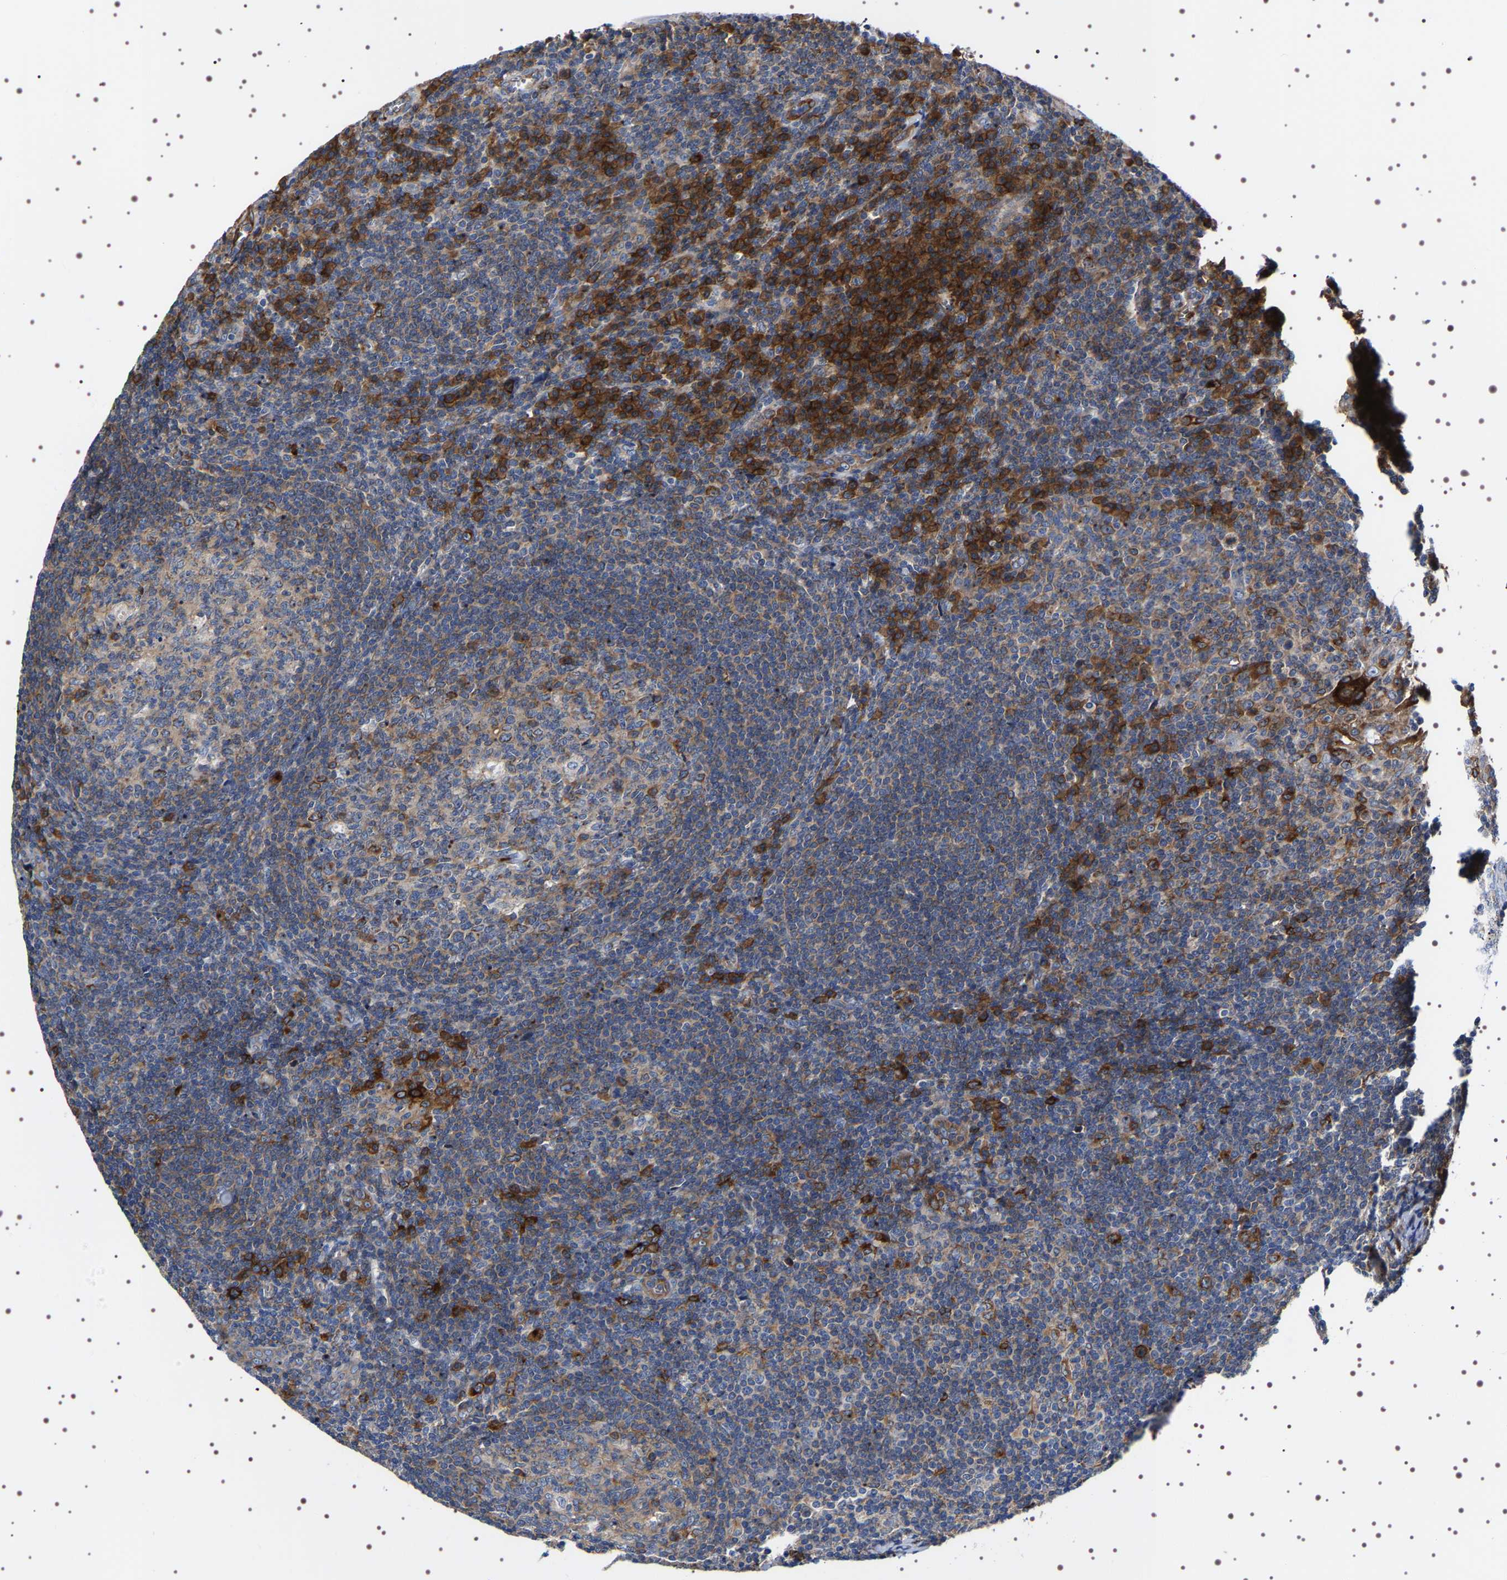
{"staining": {"intensity": "moderate", "quantity": "25%-75%", "location": "cytoplasmic/membranous"}, "tissue": "tonsil", "cell_type": "Germinal center cells", "image_type": "normal", "snomed": [{"axis": "morphology", "description": "Normal tissue, NOS"}, {"axis": "topography", "description": "Tonsil"}], "caption": "The image reveals immunohistochemical staining of benign tonsil. There is moderate cytoplasmic/membranous positivity is present in about 25%-75% of germinal center cells.", "gene": "SQLE", "patient": {"sex": "male", "age": 37}}